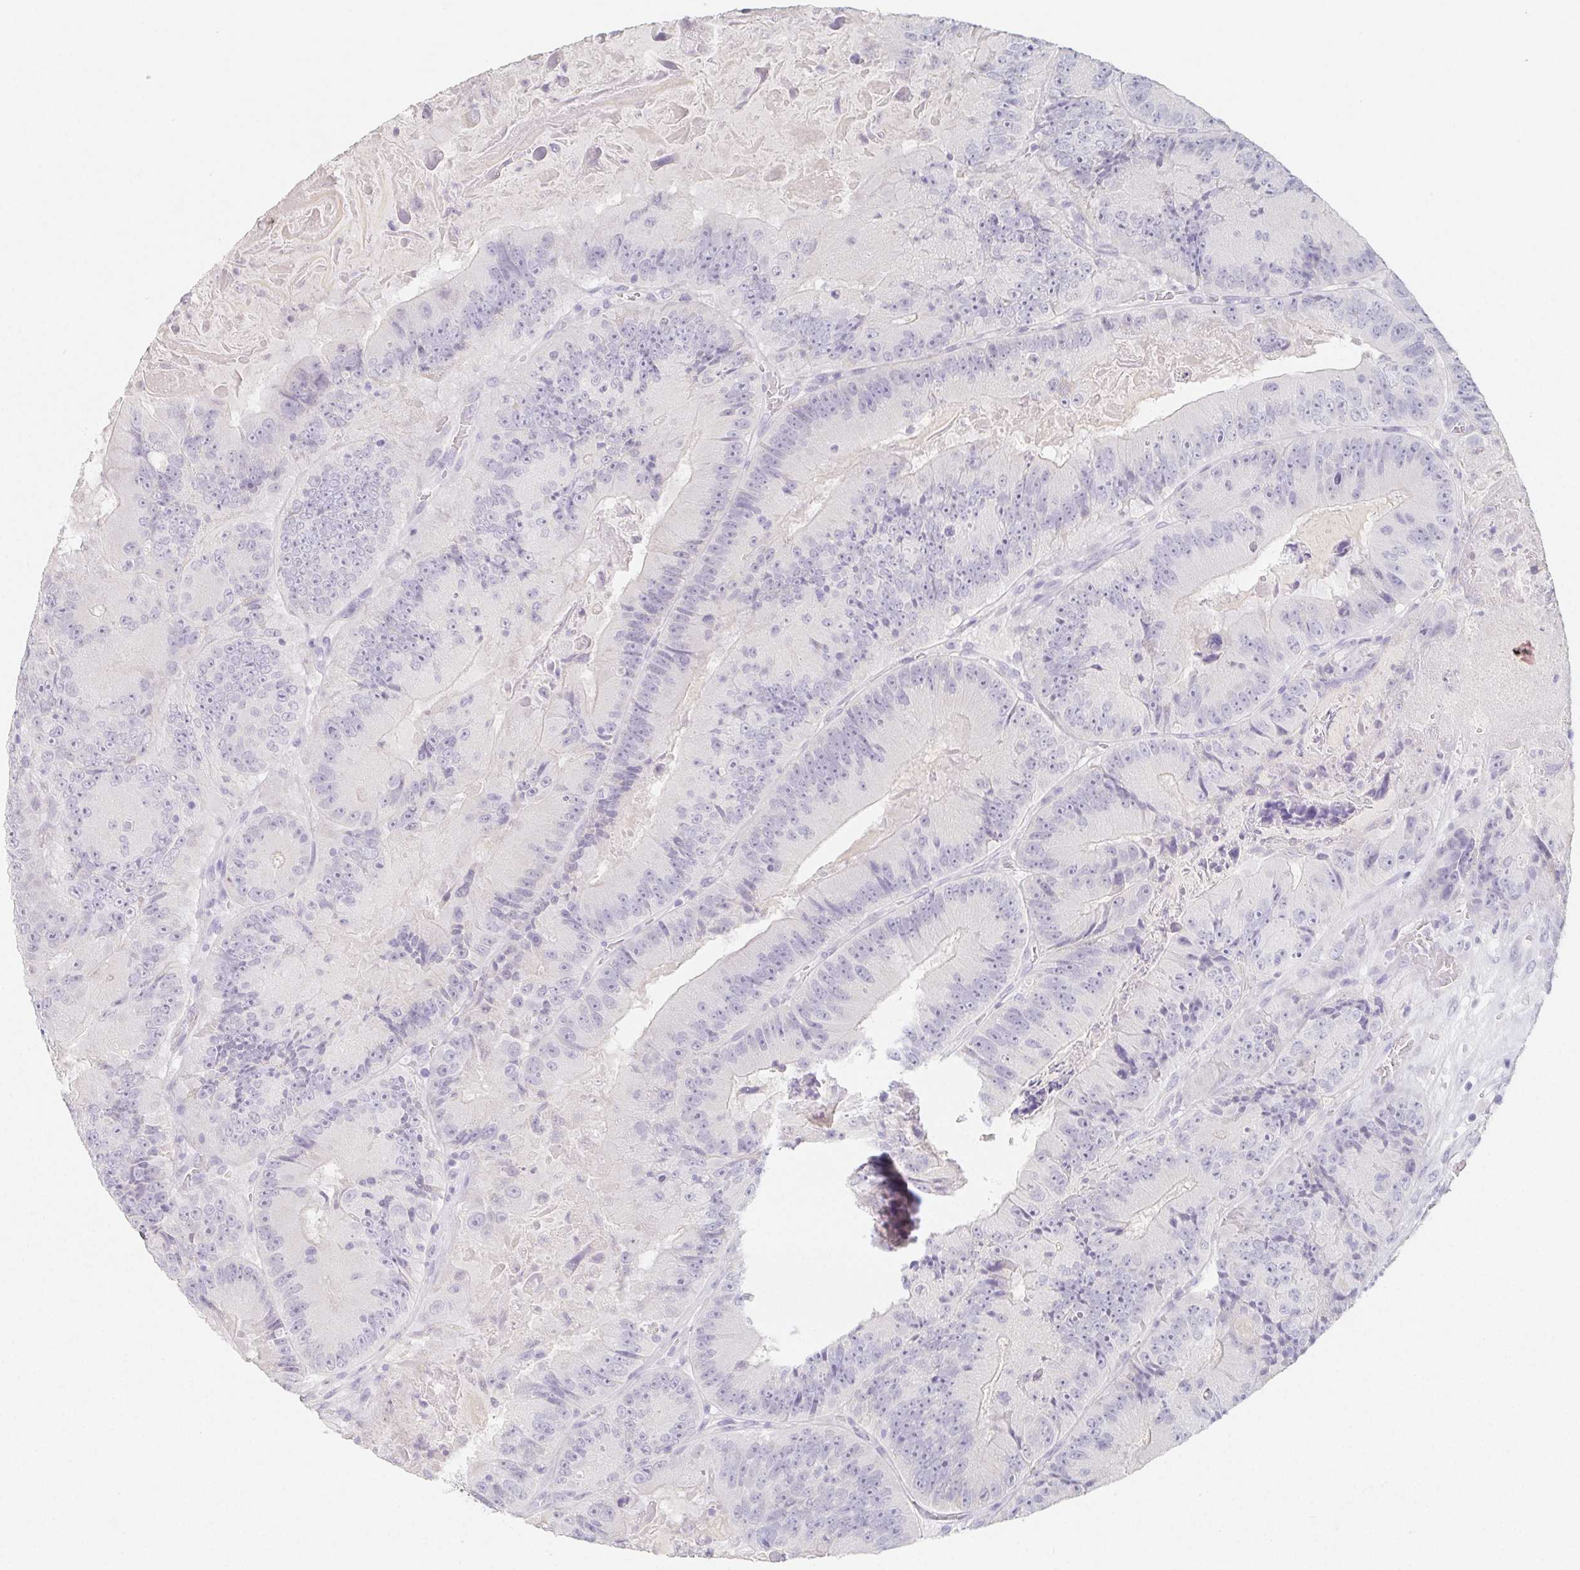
{"staining": {"intensity": "negative", "quantity": "none", "location": "none"}, "tissue": "colorectal cancer", "cell_type": "Tumor cells", "image_type": "cancer", "snomed": [{"axis": "morphology", "description": "Adenocarcinoma, NOS"}, {"axis": "topography", "description": "Colon"}], "caption": "High power microscopy histopathology image of an immunohistochemistry (IHC) micrograph of colorectal cancer (adenocarcinoma), revealing no significant staining in tumor cells.", "gene": "GLIPR1L1", "patient": {"sex": "female", "age": 86}}